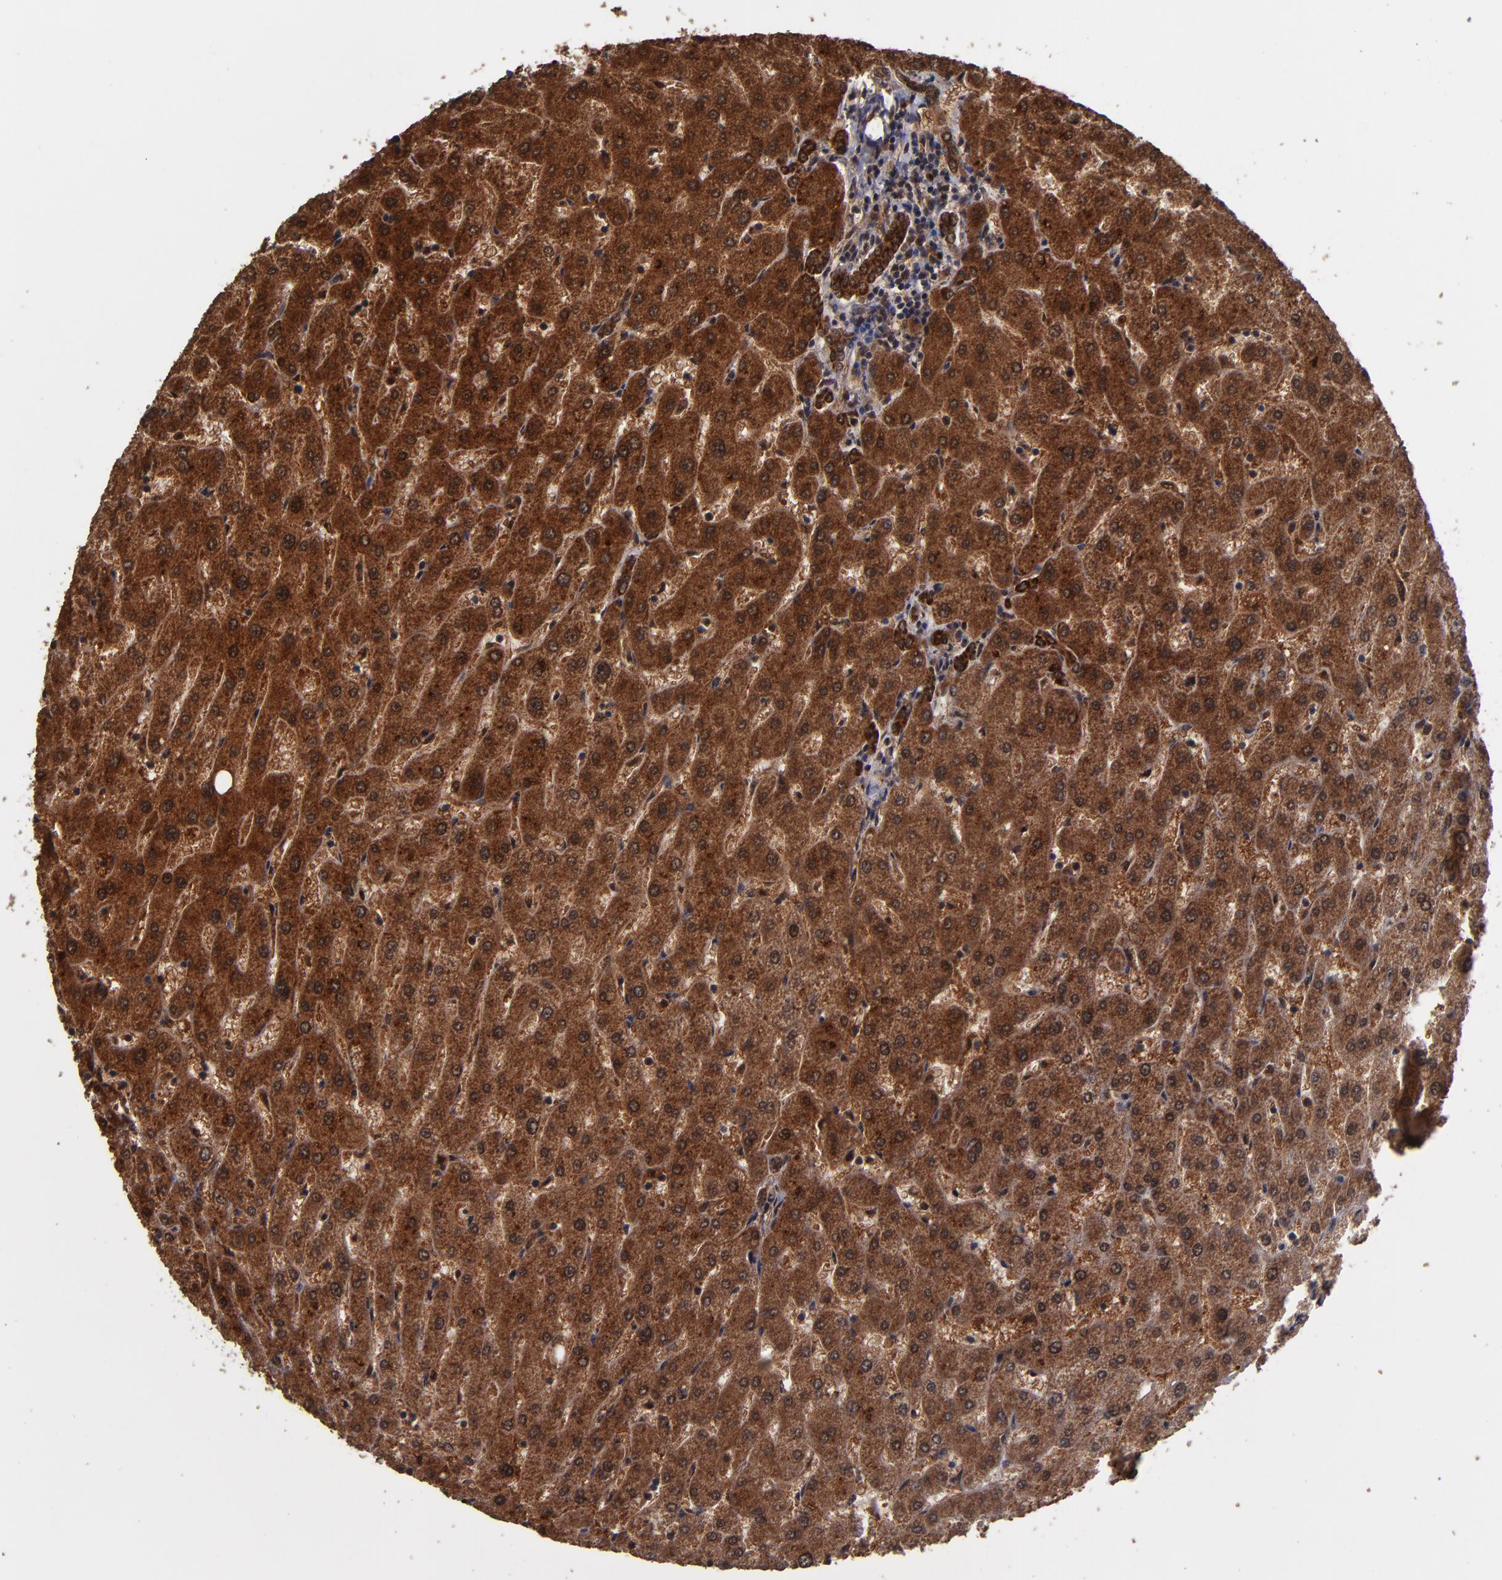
{"staining": {"intensity": "strong", "quantity": ">75%", "location": "cytoplasmic/membranous"}, "tissue": "liver", "cell_type": "Cholangiocytes", "image_type": "normal", "snomed": [{"axis": "morphology", "description": "Normal tissue, NOS"}, {"axis": "topography", "description": "Liver"}], "caption": "This photomicrograph shows immunohistochemistry staining of normal liver, with high strong cytoplasmic/membranous staining in approximately >75% of cholangiocytes.", "gene": "CUL5", "patient": {"sex": "male", "age": 67}}